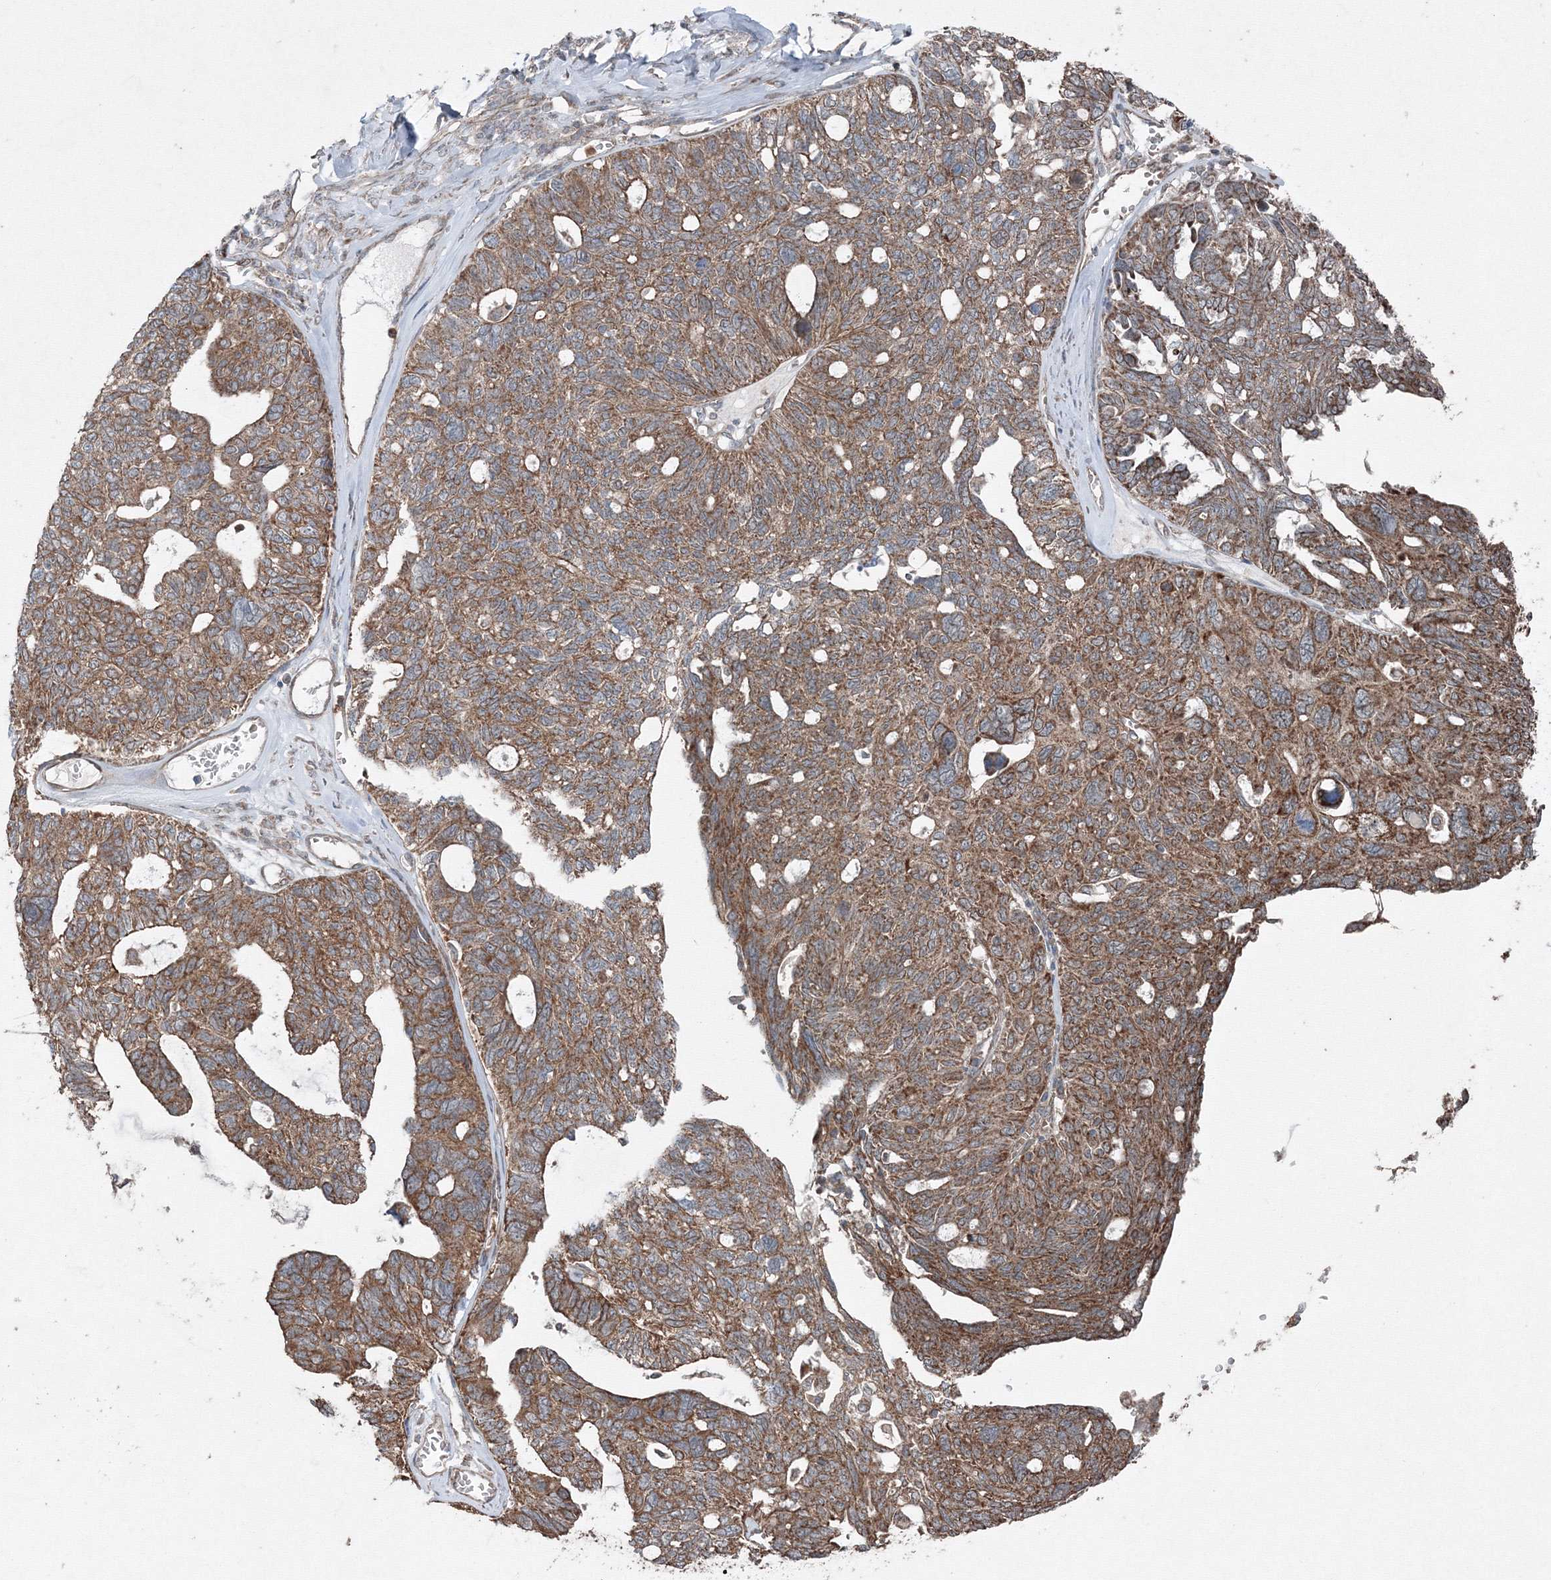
{"staining": {"intensity": "moderate", "quantity": ">75%", "location": "cytoplasmic/membranous"}, "tissue": "ovarian cancer", "cell_type": "Tumor cells", "image_type": "cancer", "snomed": [{"axis": "morphology", "description": "Cystadenocarcinoma, serous, NOS"}, {"axis": "topography", "description": "Ovary"}], "caption": "Immunohistochemical staining of ovarian serous cystadenocarcinoma demonstrates medium levels of moderate cytoplasmic/membranous positivity in approximately >75% of tumor cells.", "gene": "COPS7B", "patient": {"sex": "female", "age": 79}}